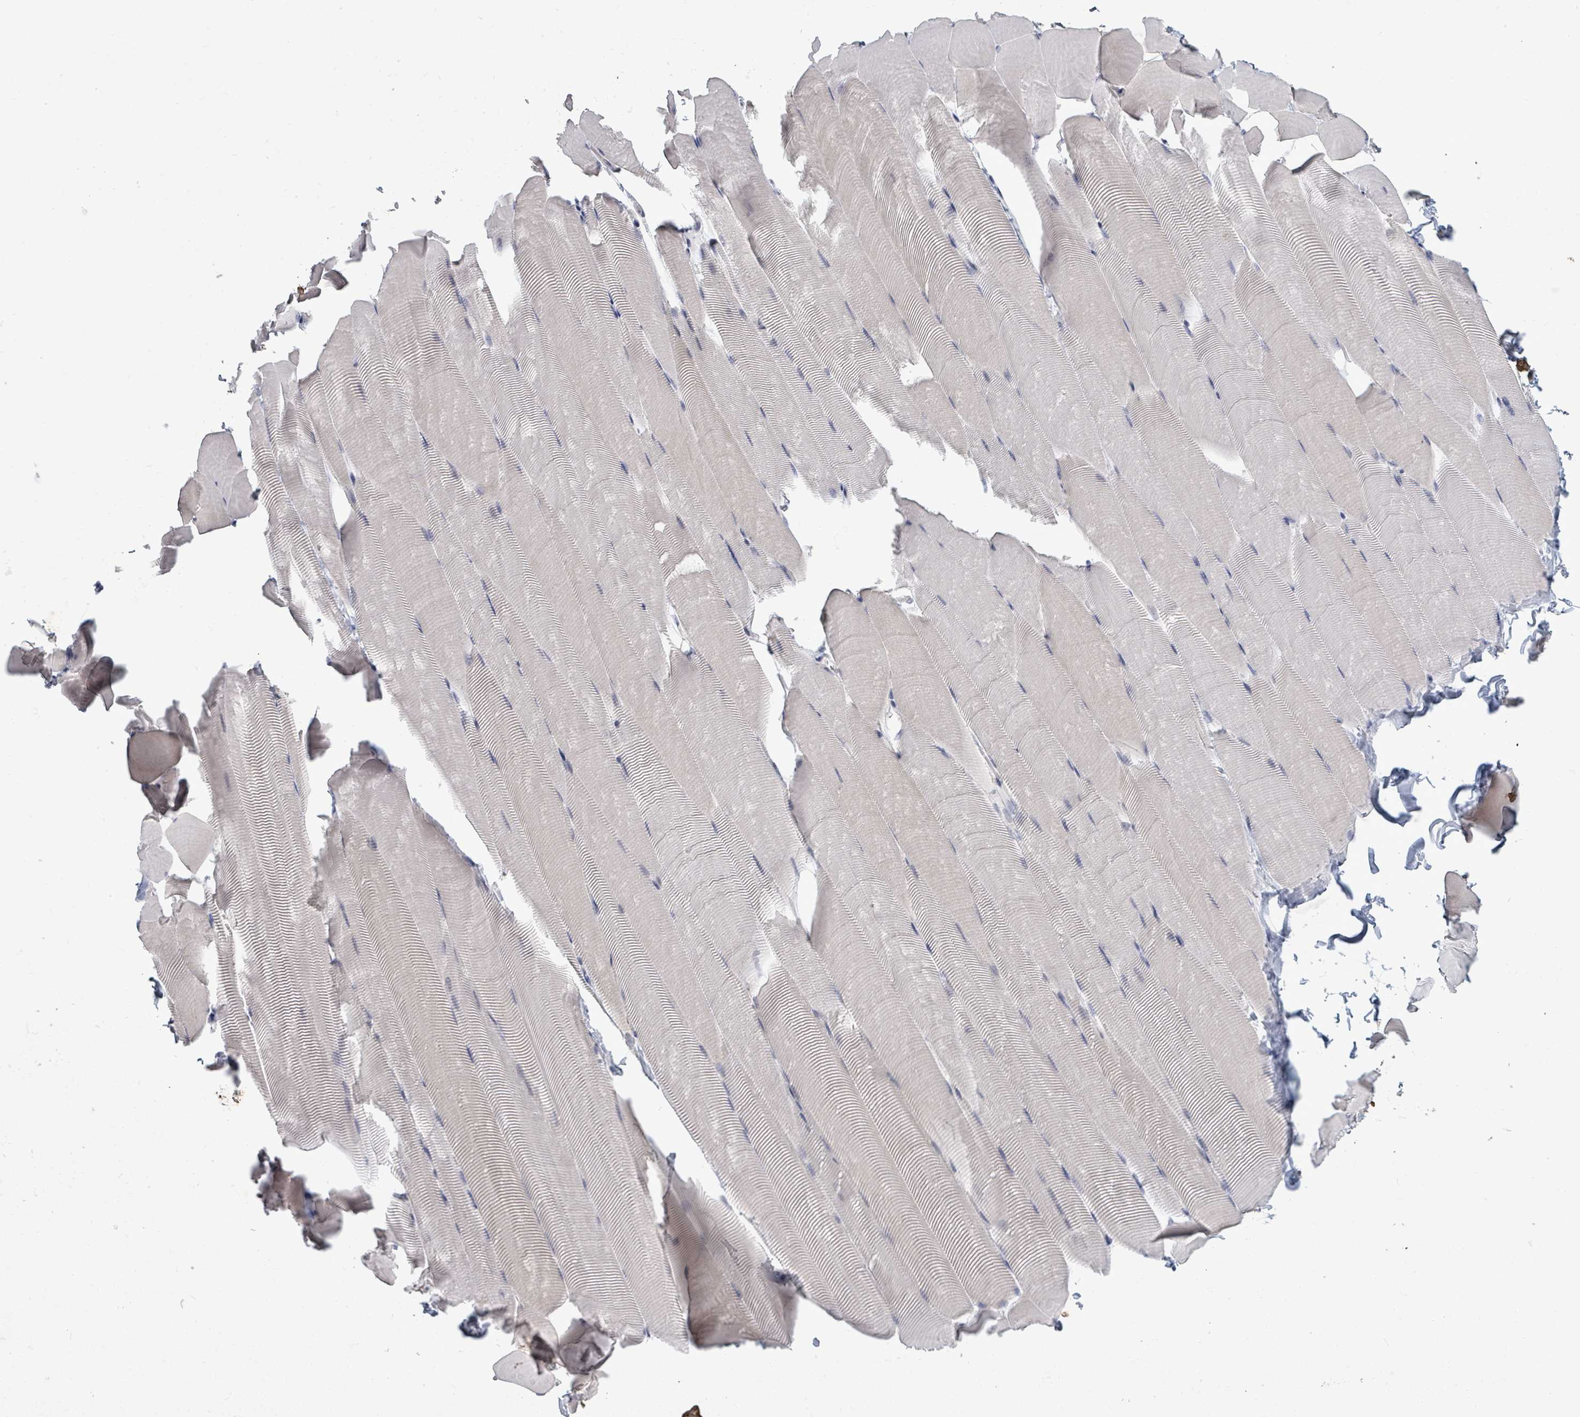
{"staining": {"intensity": "weak", "quantity": "<25%", "location": "cytoplasmic/membranous"}, "tissue": "skeletal muscle", "cell_type": "Myocytes", "image_type": "normal", "snomed": [{"axis": "morphology", "description": "Normal tissue, NOS"}, {"axis": "topography", "description": "Skeletal muscle"}], "caption": "Immunohistochemistry image of benign human skeletal muscle stained for a protein (brown), which displays no staining in myocytes. The staining was performed using DAB to visualize the protein expression in brown, while the nuclei were stained in blue with hematoxylin (Magnification: 20x).", "gene": "ASB12", "patient": {"sex": "male", "age": 25}}